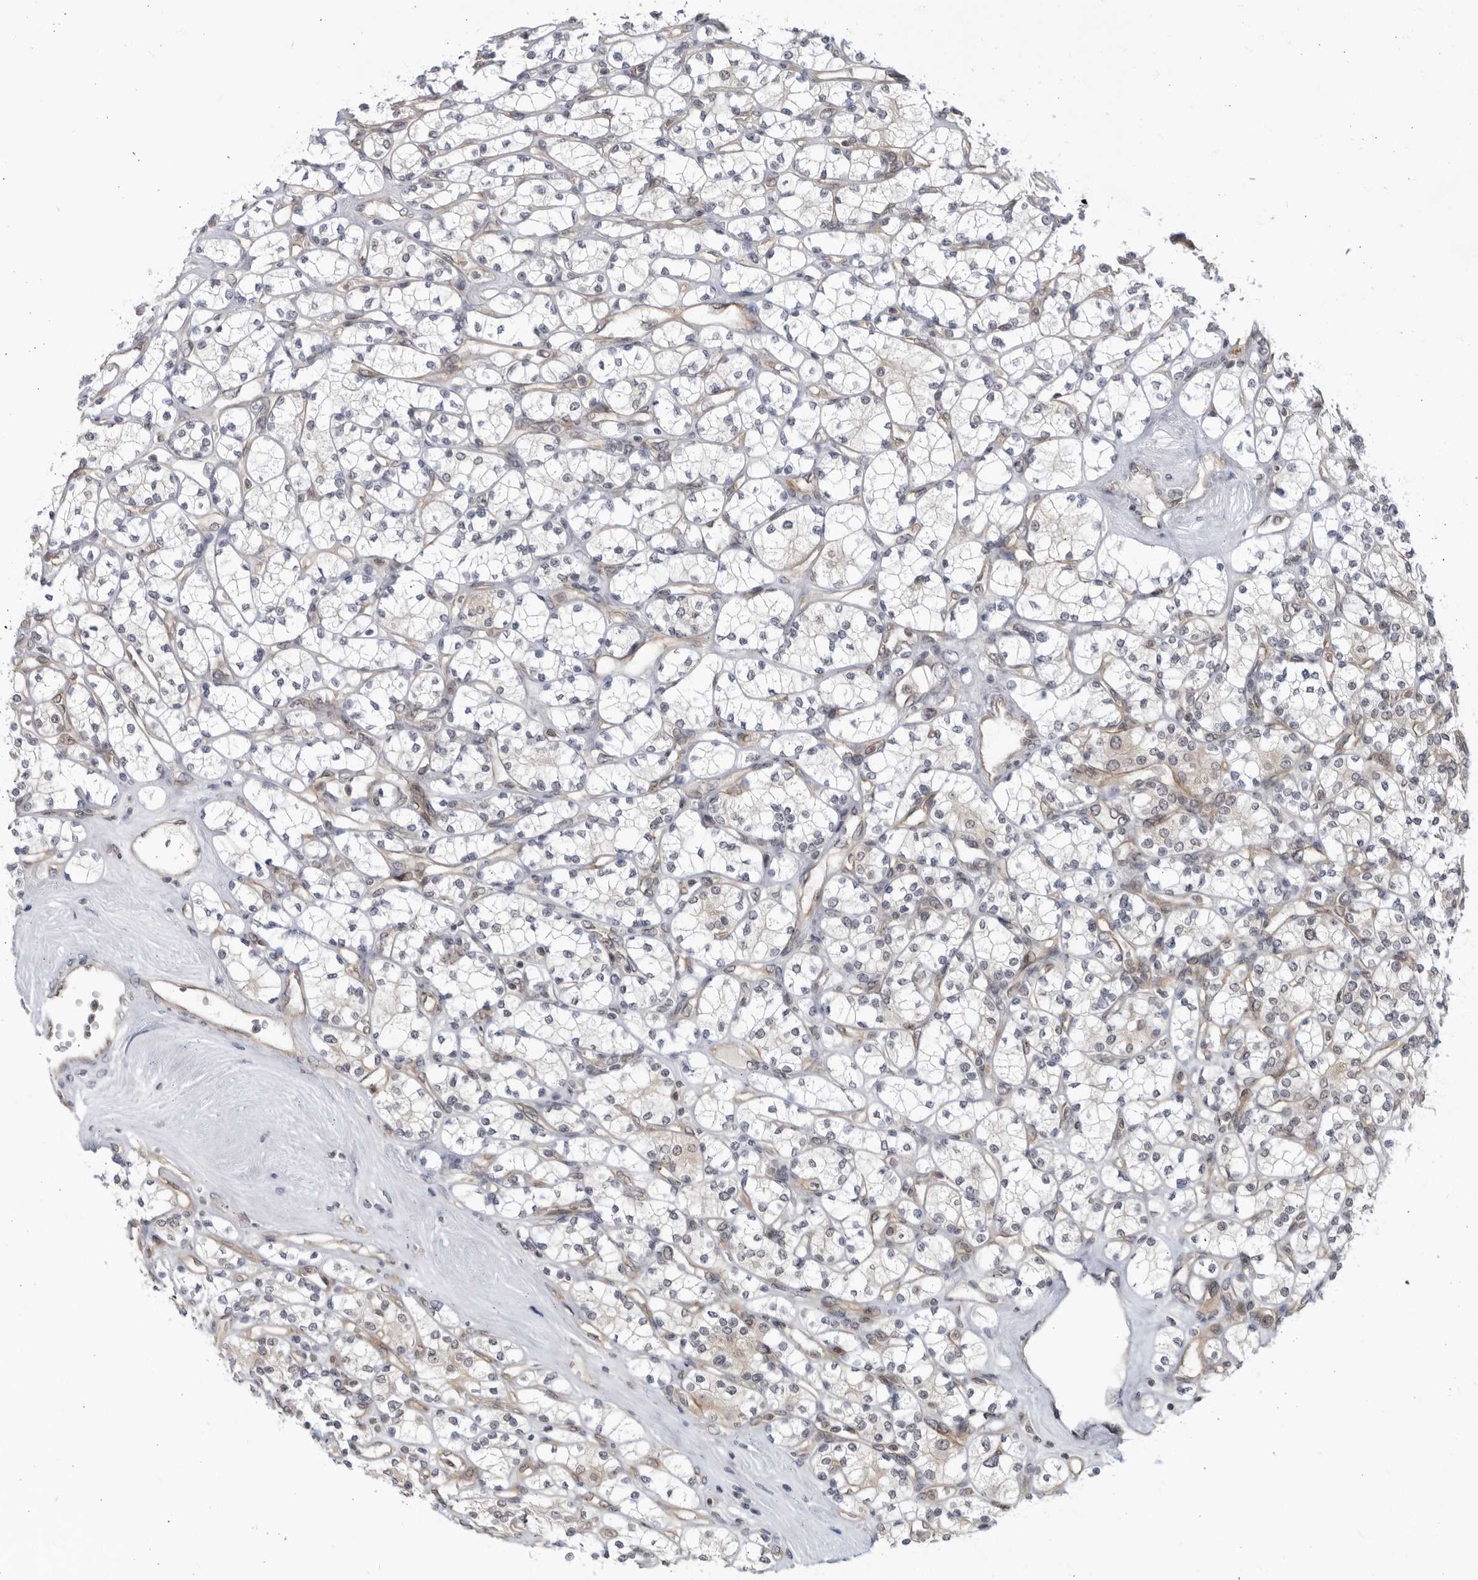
{"staining": {"intensity": "negative", "quantity": "none", "location": "none"}, "tissue": "renal cancer", "cell_type": "Tumor cells", "image_type": "cancer", "snomed": [{"axis": "morphology", "description": "Adenocarcinoma, NOS"}, {"axis": "topography", "description": "Kidney"}], "caption": "DAB immunohistochemical staining of human adenocarcinoma (renal) demonstrates no significant positivity in tumor cells.", "gene": "ITGB3BP", "patient": {"sex": "male", "age": 77}}